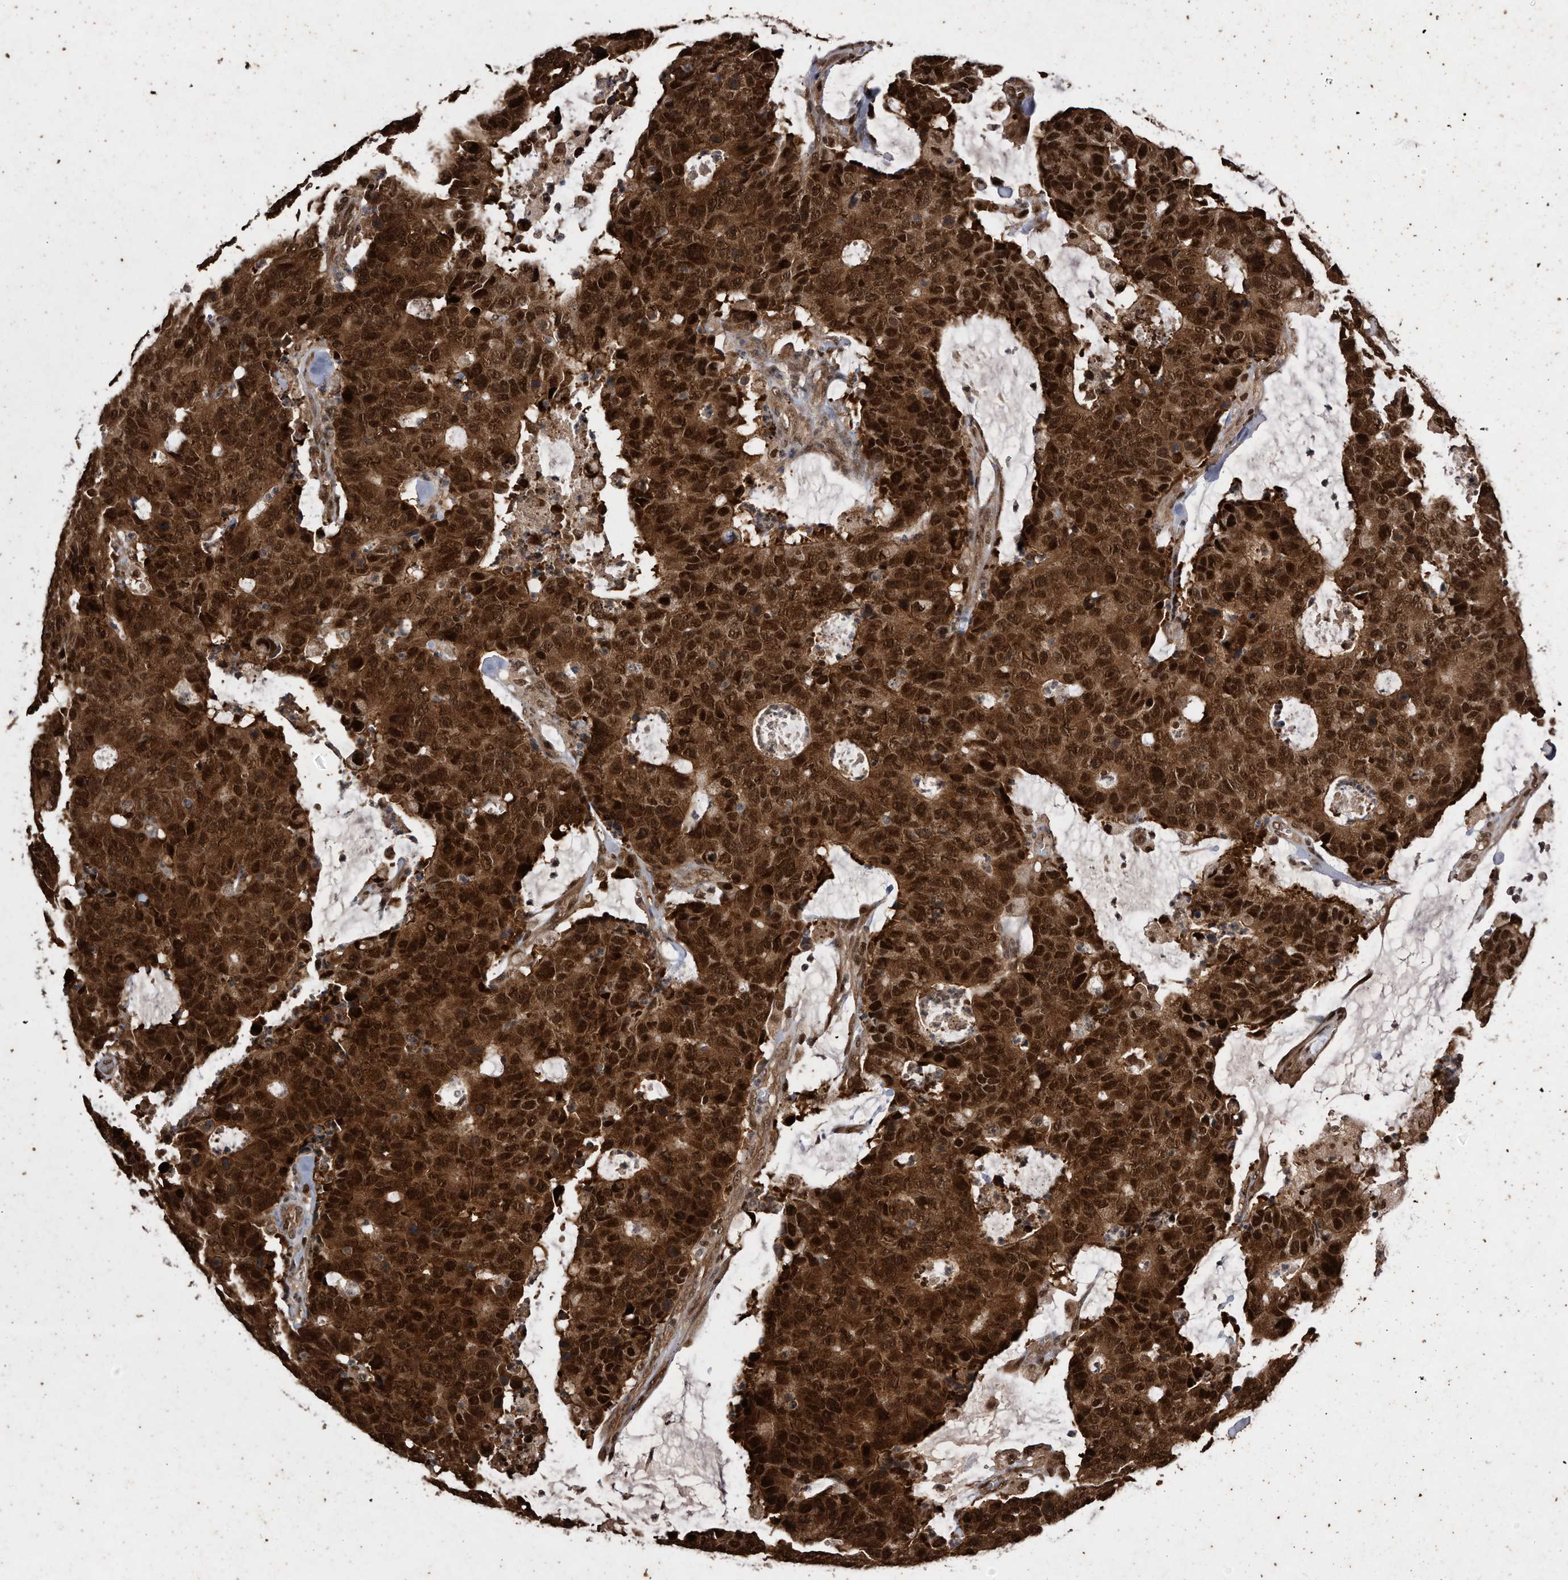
{"staining": {"intensity": "strong", "quantity": ">75%", "location": "cytoplasmic/membranous,nuclear"}, "tissue": "colorectal cancer", "cell_type": "Tumor cells", "image_type": "cancer", "snomed": [{"axis": "morphology", "description": "Adenocarcinoma, NOS"}, {"axis": "topography", "description": "Colon"}], "caption": "Adenocarcinoma (colorectal) was stained to show a protein in brown. There is high levels of strong cytoplasmic/membranous and nuclear staining in approximately >75% of tumor cells. (IHC, brightfield microscopy, high magnification).", "gene": "RAD23B", "patient": {"sex": "female", "age": 86}}